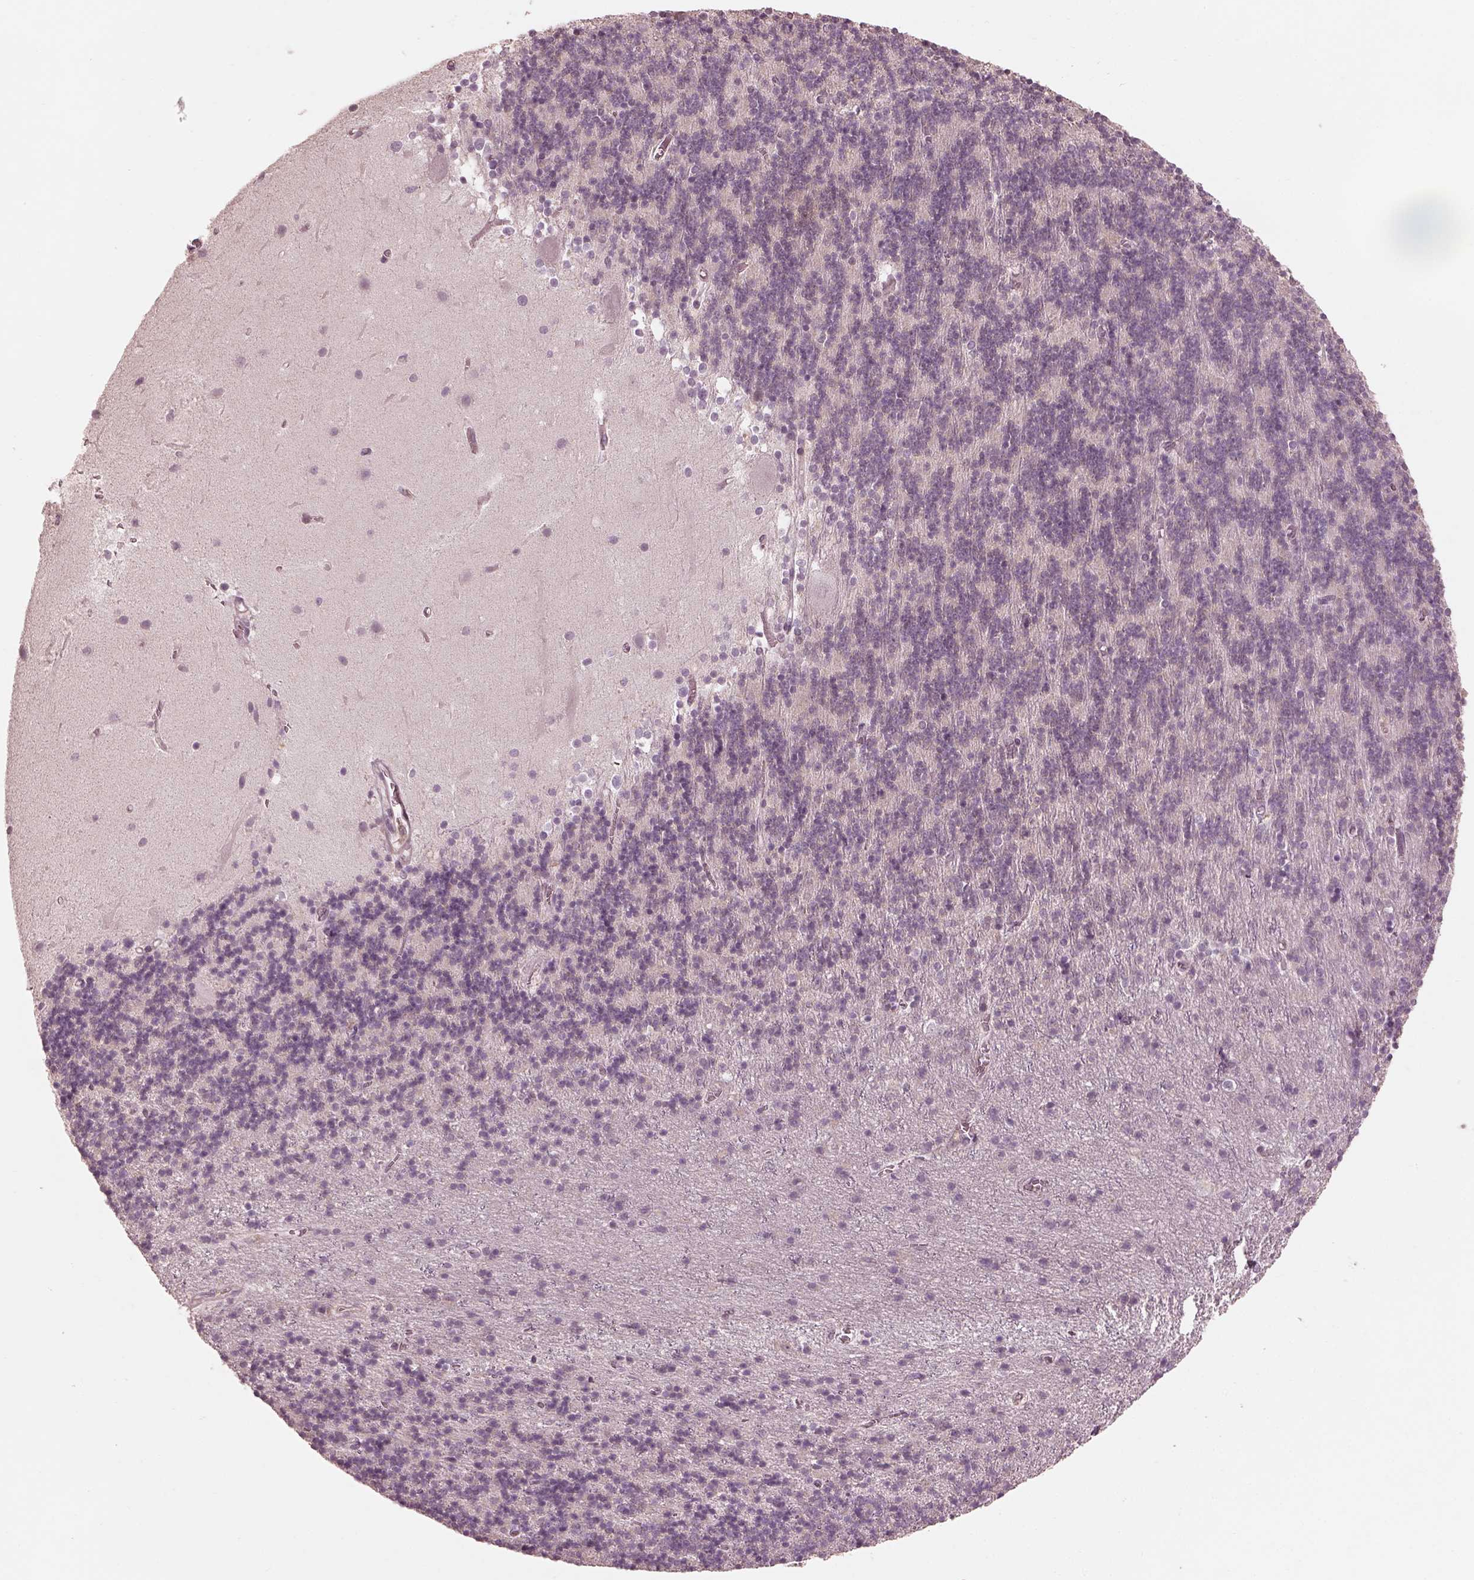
{"staining": {"intensity": "negative", "quantity": "none", "location": "none"}, "tissue": "cerebellum", "cell_type": "Cells in granular layer", "image_type": "normal", "snomed": [{"axis": "morphology", "description": "Normal tissue, NOS"}, {"axis": "topography", "description": "Cerebellum"}], "caption": "IHC of benign cerebellum demonstrates no staining in cells in granular layer.", "gene": "PRKACG", "patient": {"sex": "male", "age": 70}}